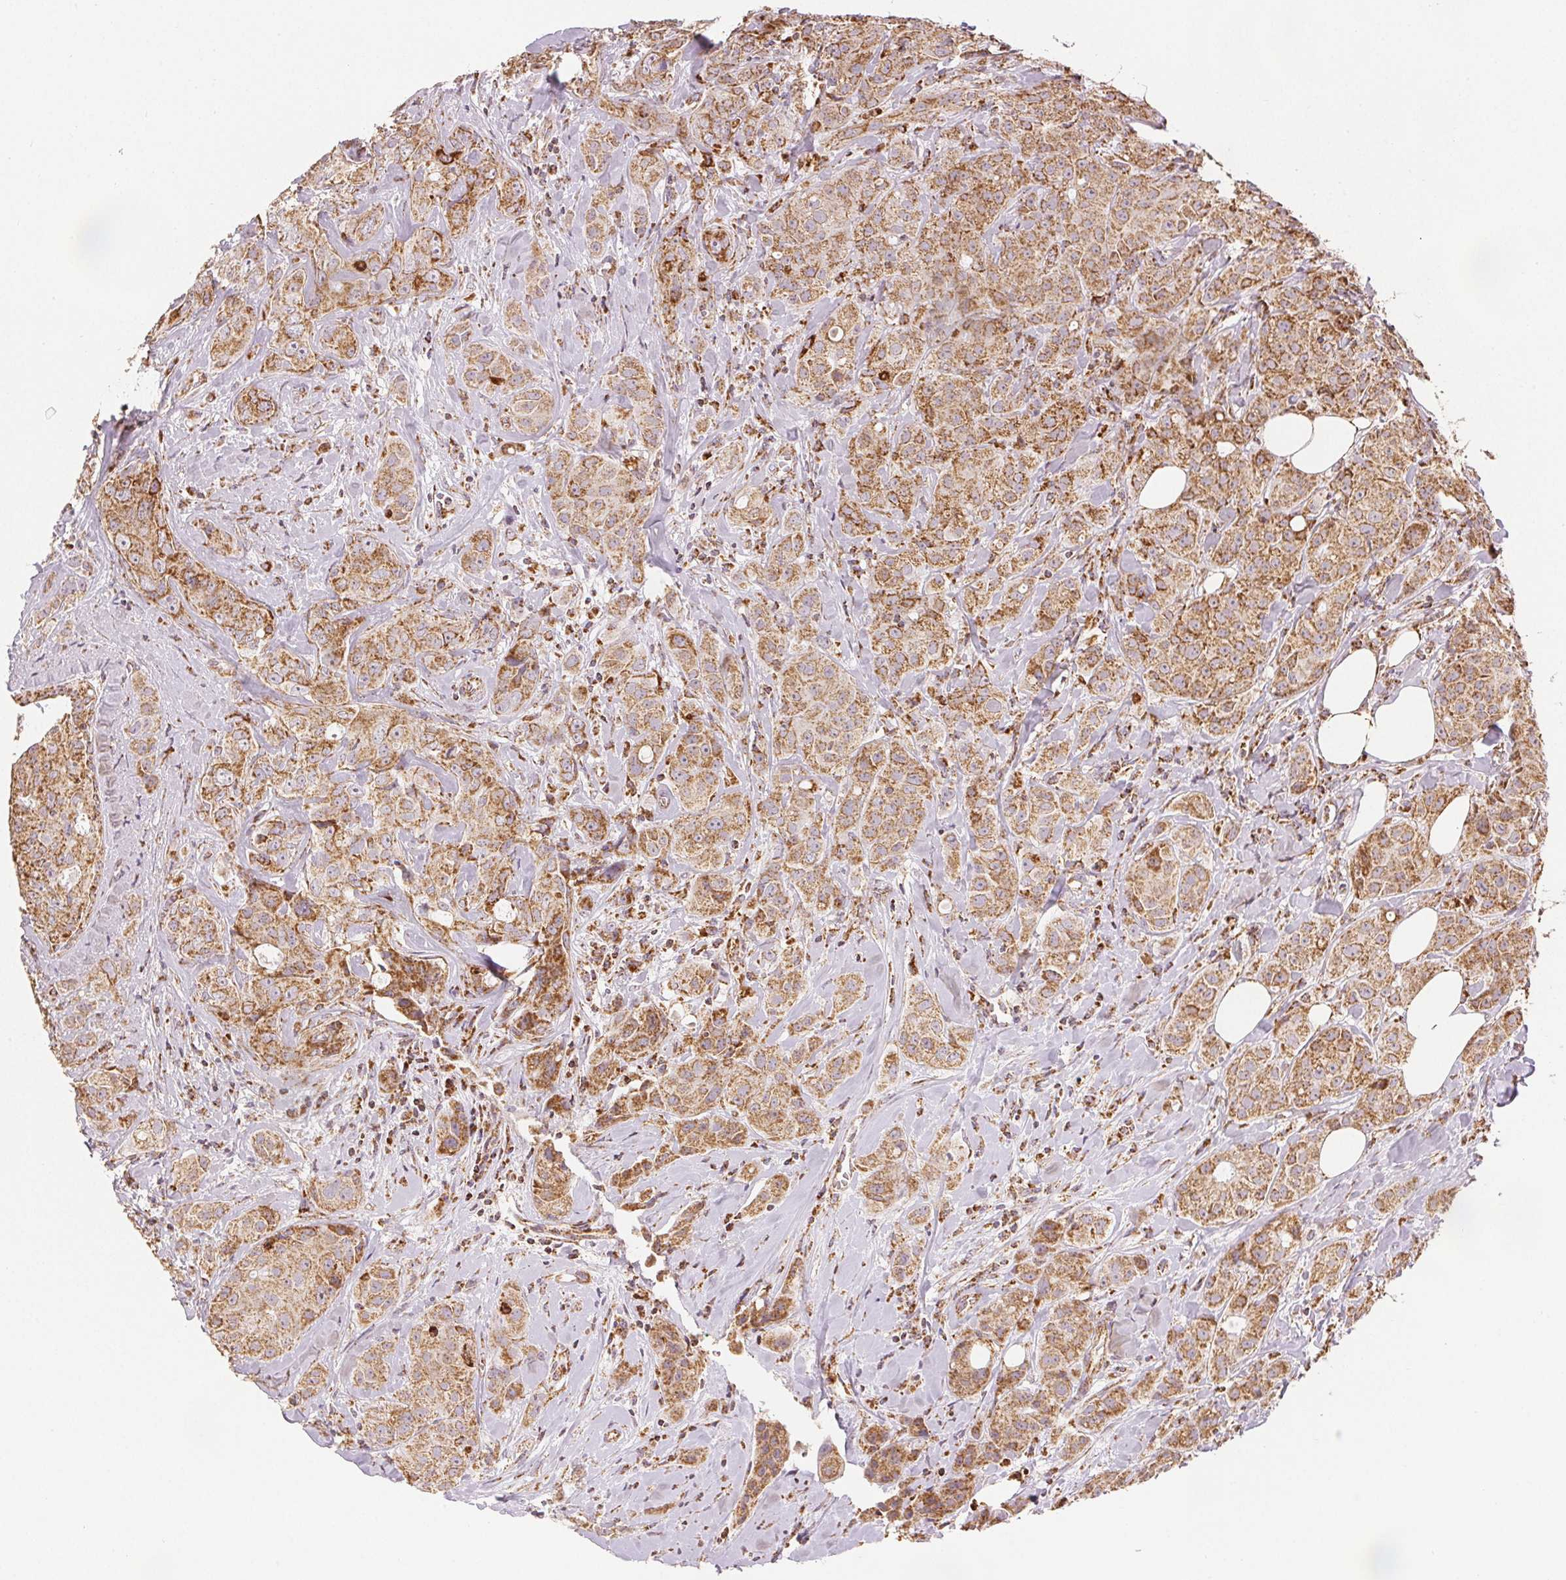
{"staining": {"intensity": "moderate", "quantity": ">75%", "location": "cytoplasmic/membranous"}, "tissue": "breast cancer", "cell_type": "Tumor cells", "image_type": "cancer", "snomed": [{"axis": "morphology", "description": "Duct carcinoma"}, {"axis": "topography", "description": "Breast"}], "caption": "Moderate cytoplasmic/membranous staining is appreciated in about >75% of tumor cells in breast cancer.", "gene": "SDHB", "patient": {"sex": "female", "age": 43}}